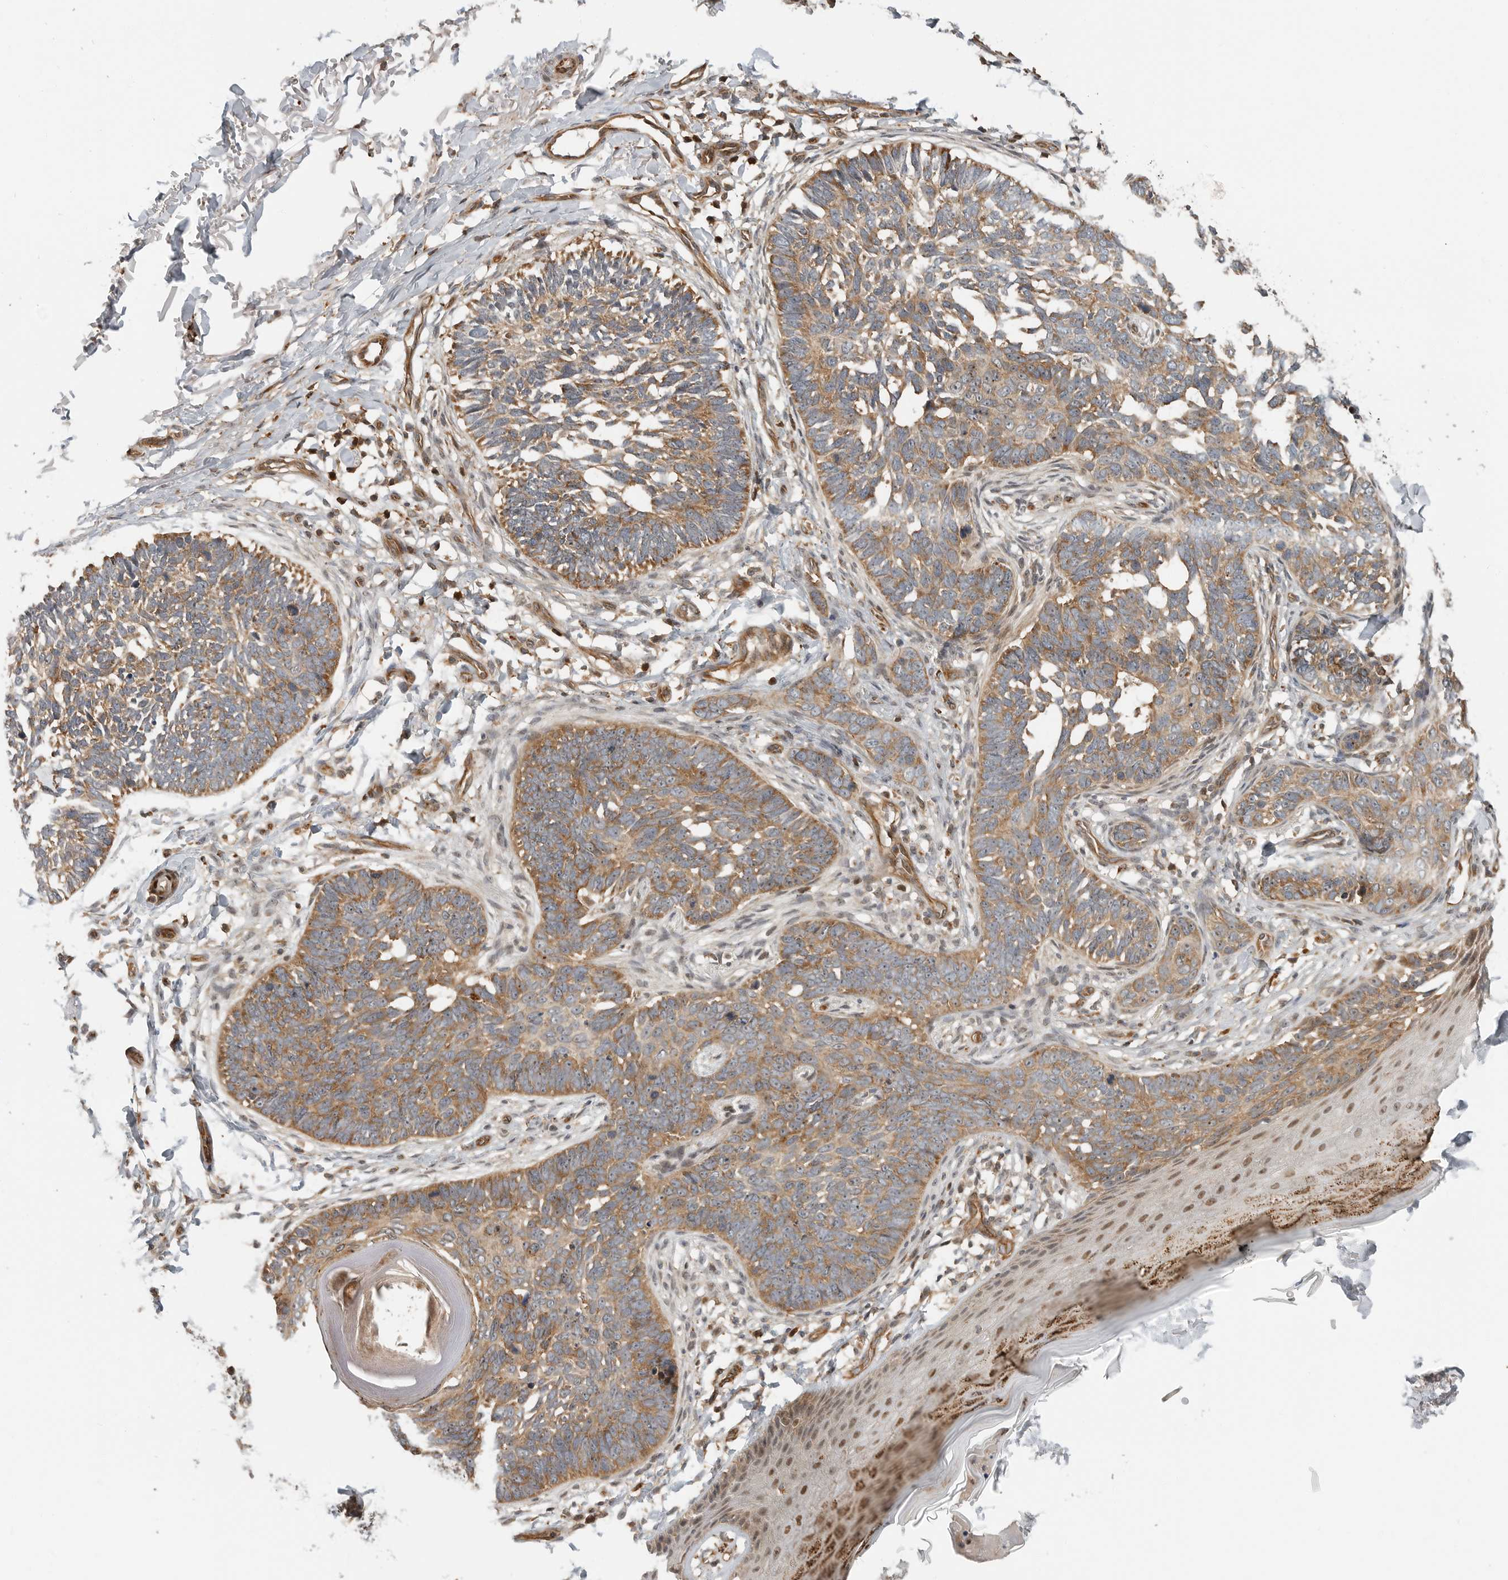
{"staining": {"intensity": "moderate", "quantity": ">75%", "location": "cytoplasmic/membranous"}, "tissue": "skin cancer", "cell_type": "Tumor cells", "image_type": "cancer", "snomed": [{"axis": "morphology", "description": "Normal tissue, NOS"}, {"axis": "morphology", "description": "Basal cell carcinoma"}, {"axis": "topography", "description": "Skin"}], "caption": "IHC (DAB (3,3'-diaminobenzidine)) staining of skin cancer (basal cell carcinoma) reveals moderate cytoplasmic/membranous protein positivity in about >75% of tumor cells.", "gene": "STRAP", "patient": {"sex": "male", "age": 77}}